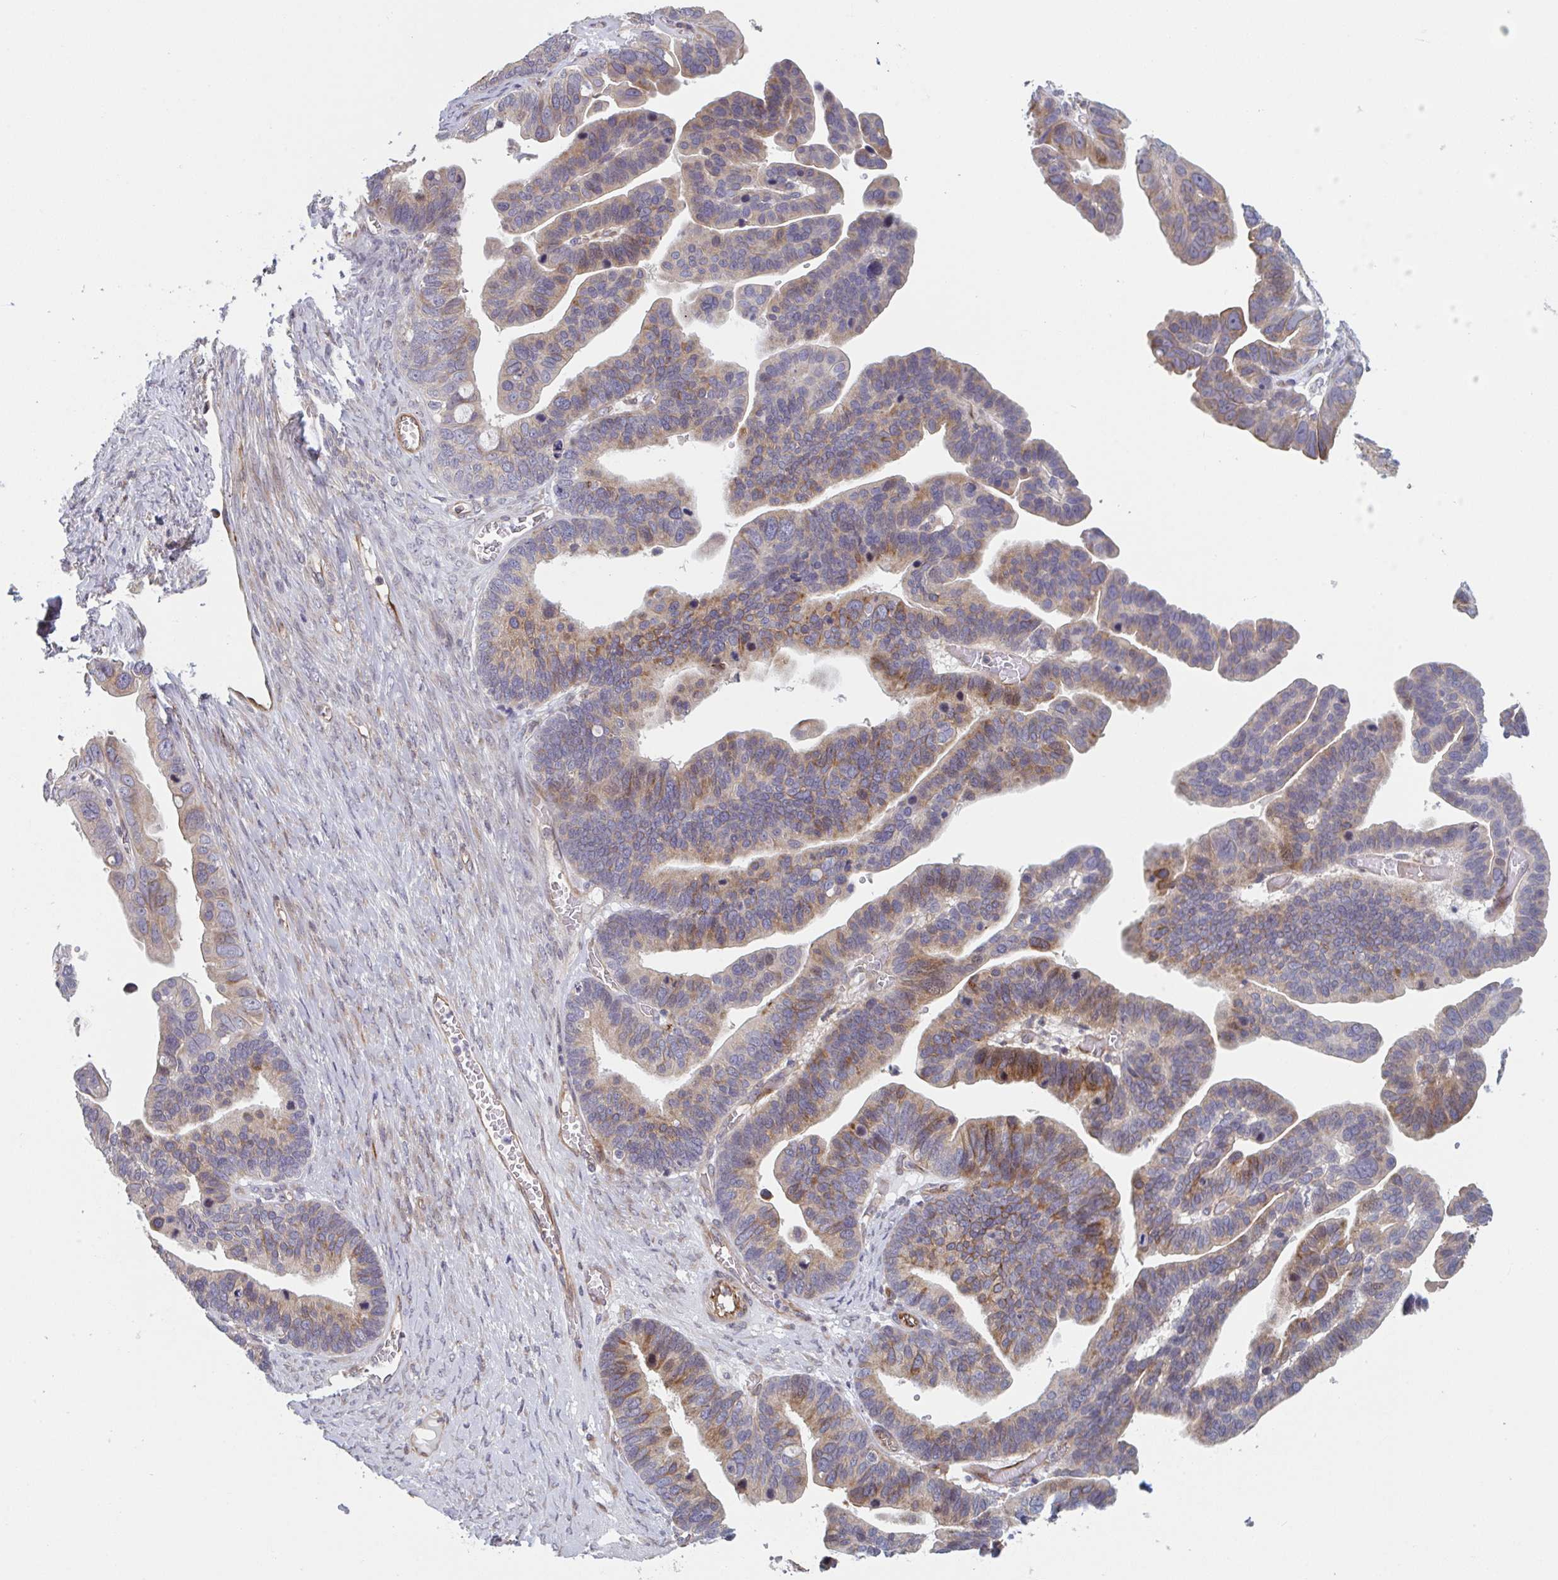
{"staining": {"intensity": "moderate", "quantity": "25%-75%", "location": "cytoplasmic/membranous"}, "tissue": "ovarian cancer", "cell_type": "Tumor cells", "image_type": "cancer", "snomed": [{"axis": "morphology", "description": "Cystadenocarcinoma, serous, NOS"}, {"axis": "topography", "description": "Ovary"}], "caption": "DAB (3,3'-diaminobenzidine) immunohistochemical staining of ovarian serous cystadenocarcinoma exhibits moderate cytoplasmic/membranous protein staining in about 25%-75% of tumor cells. The staining was performed using DAB (3,3'-diaminobenzidine), with brown indicating positive protein expression. Nuclei are stained blue with hematoxylin.", "gene": "TNFSF10", "patient": {"sex": "female", "age": 56}}